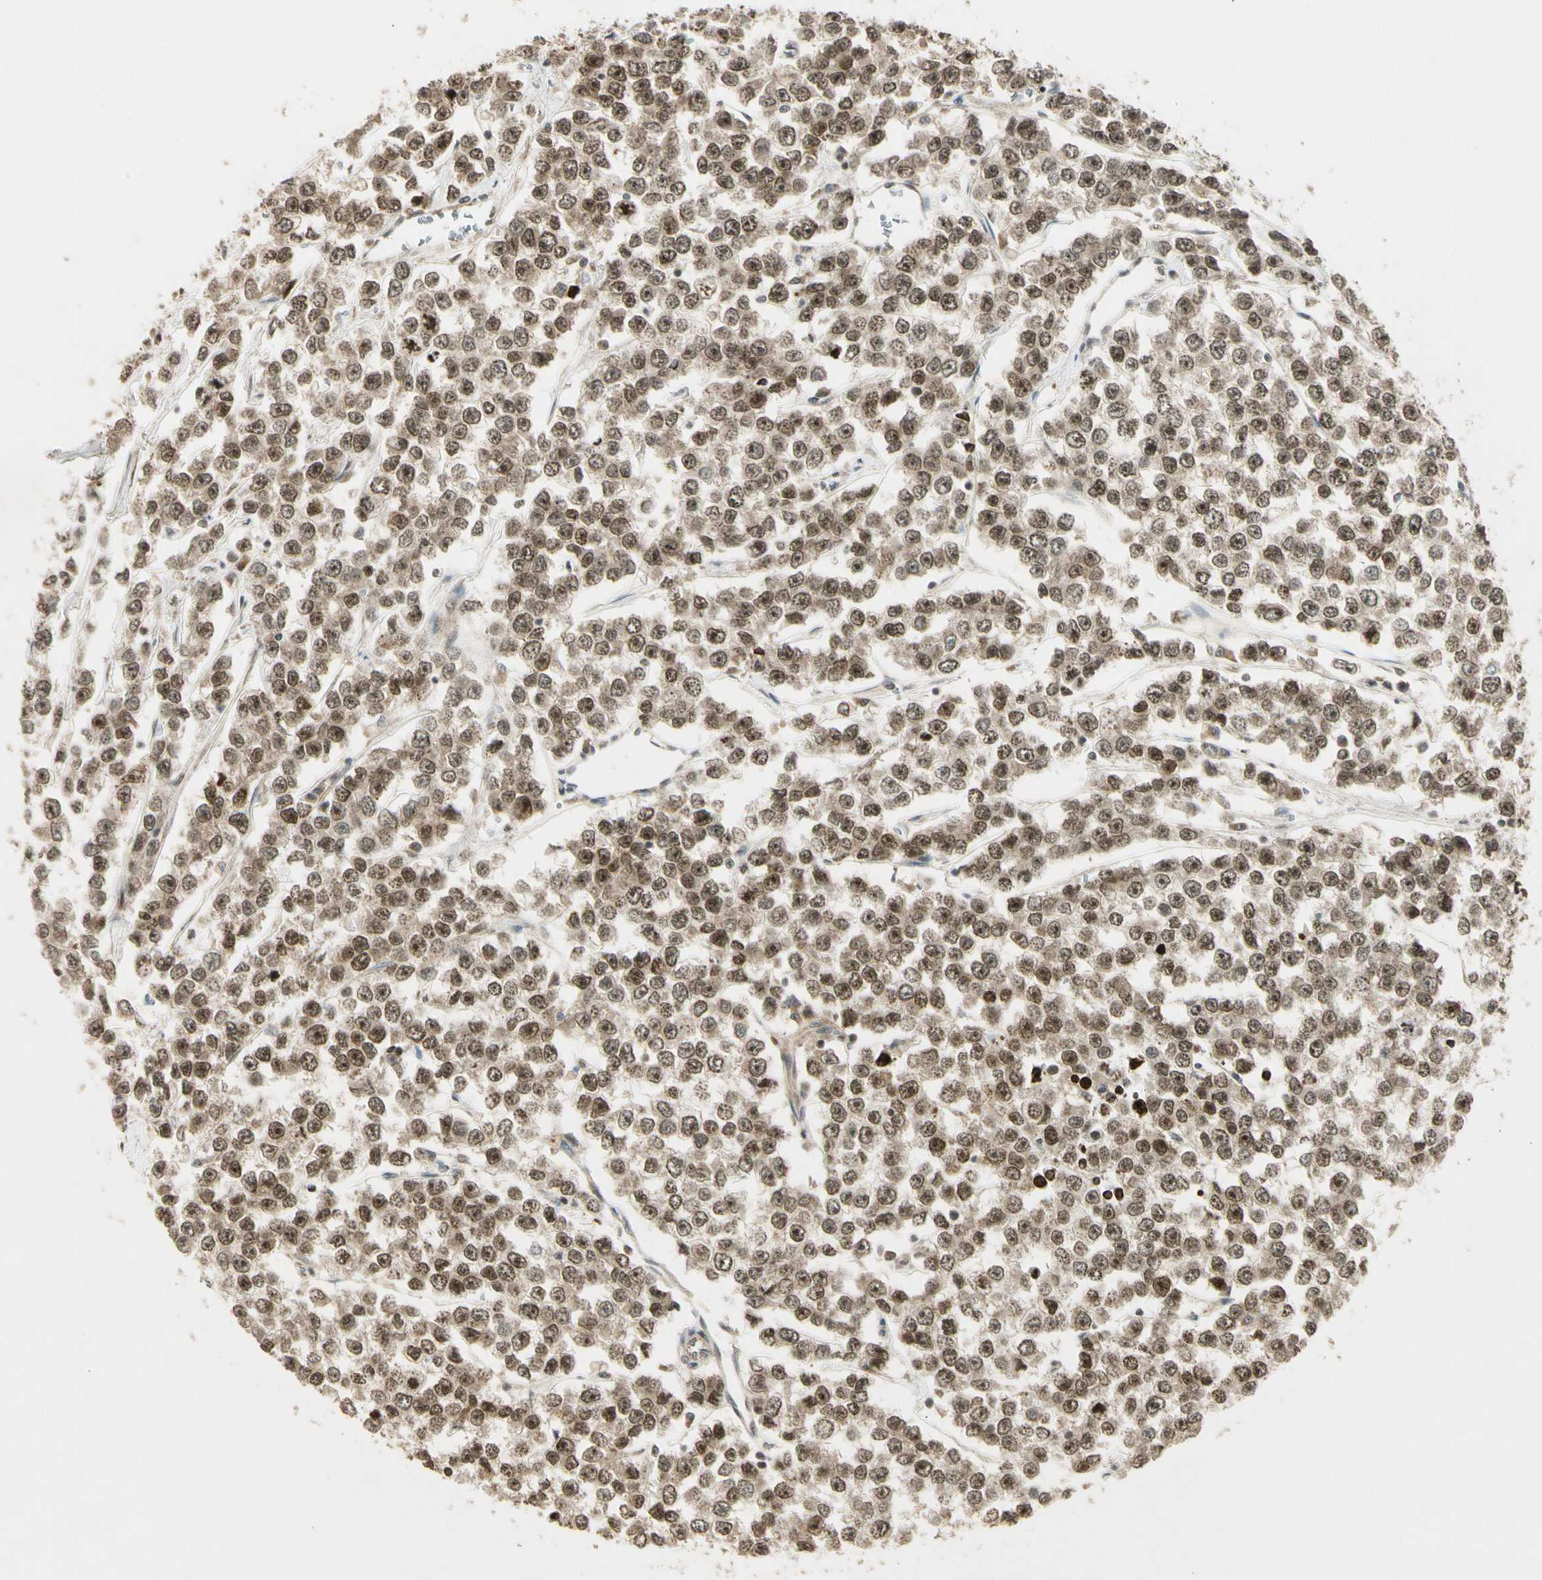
{"staining": {"intensity": "moderate", "quantity": ">75%", "location": "cytoplasmic/membranous,nuclear"}, "tissue": "testis cancer", "cell_type": "Tumor cells", "image_type": "cancer", "snomed": [{"axis": "morphology", "description": "Seminoma, NOS"}, {"axis": "morphology", "description": "Carcinoma, Embryonal, NOS"}, {"axis": "topography", "description": "Testis"}], "caption": "DAB immunohistochemical staining of embryonal carcinoma (testis) exhibits moderate cytoplasmic/membranous and nuclear protein expression in approximately >75% of tumor cells.", "gene": "ZNF135", "patient": {"sex": "male", "age": 52}}